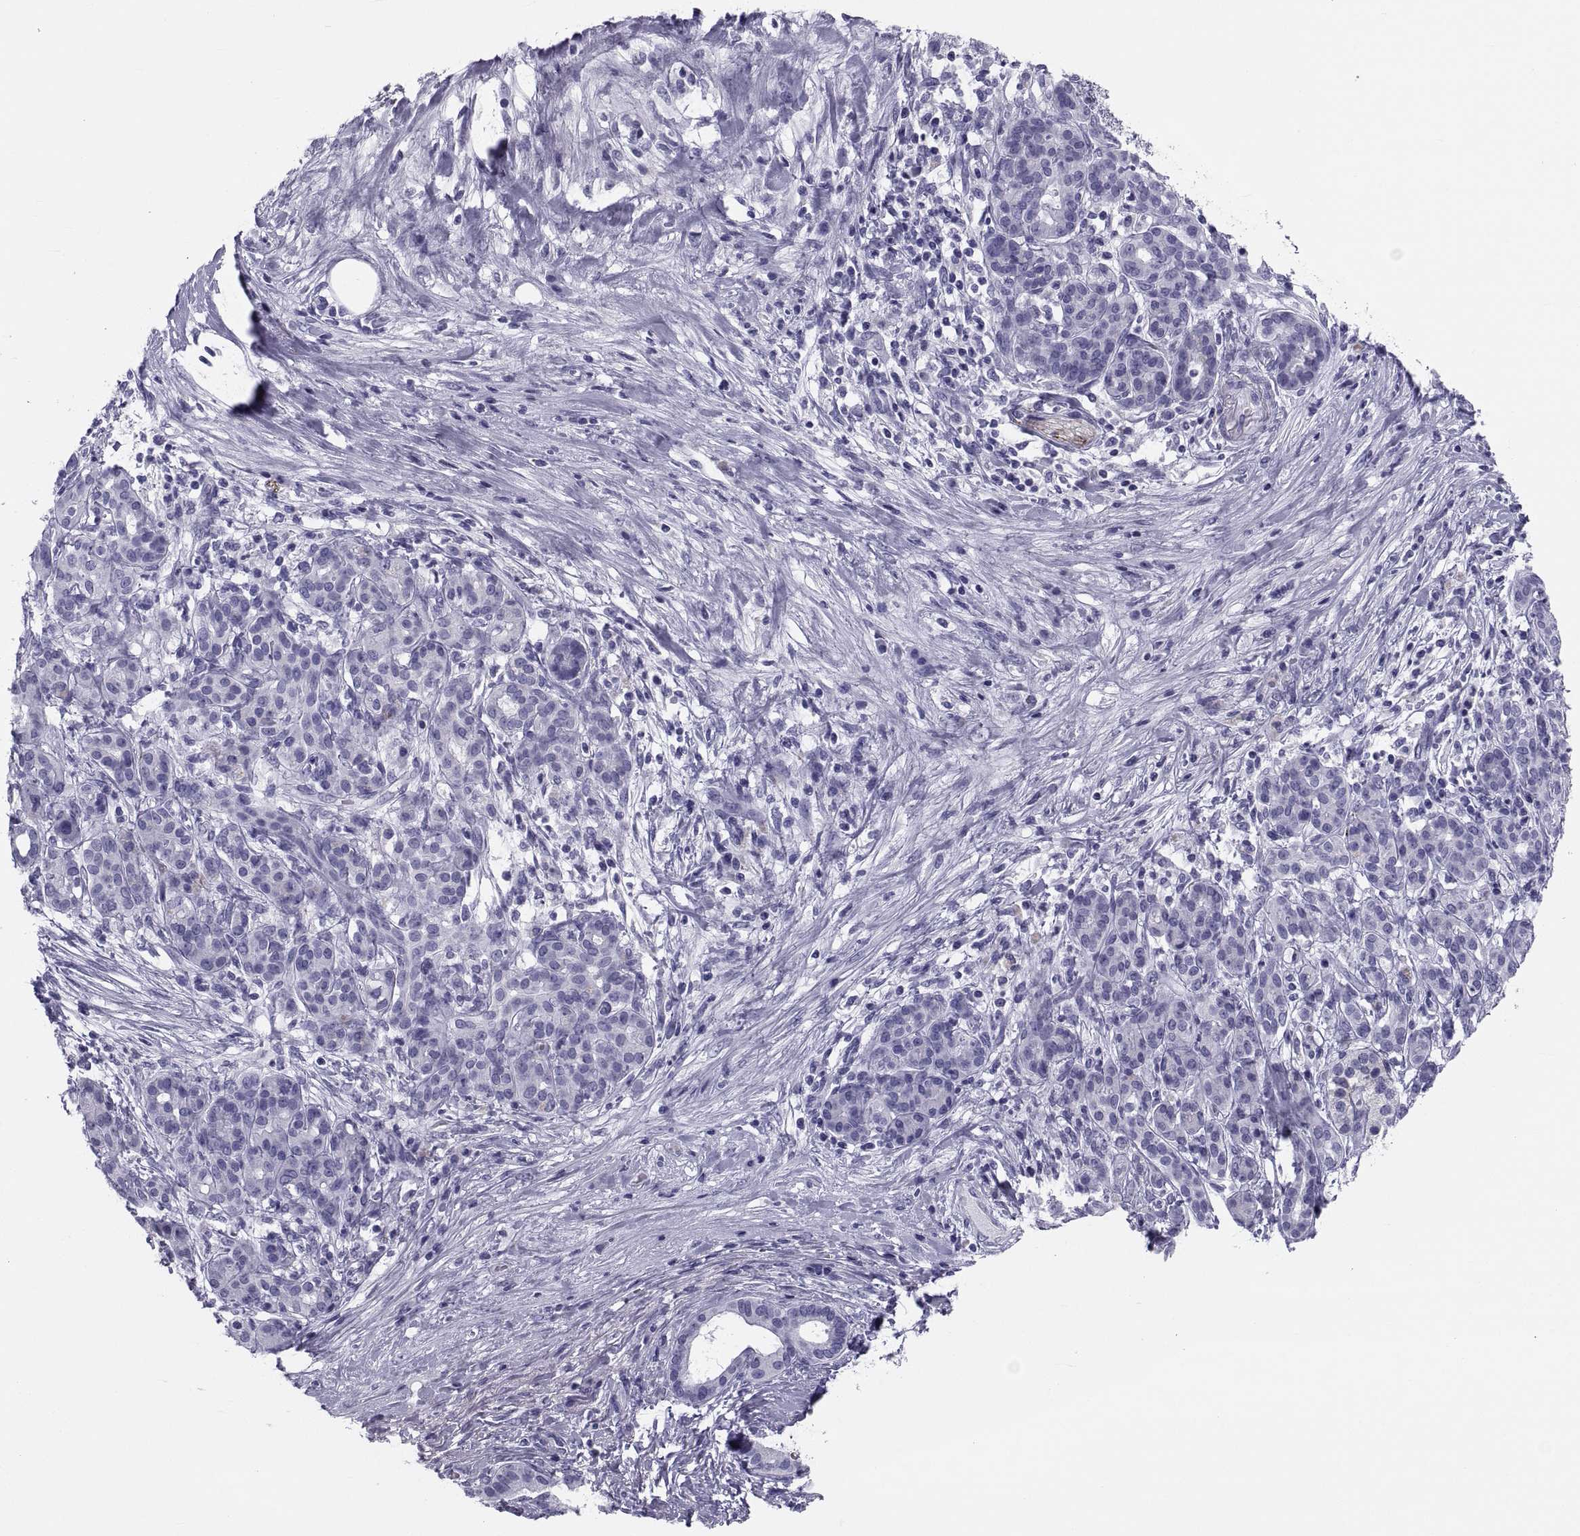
{"staining": {"intensity": "negative", "quantity": "none", "location": "none"}, "tissue": "pancreatic cancer", "cell_type": "Tumor cells", "image_type": "cancer", "snomed": [{"axis": "morphology", "description": "Adenocarcinoma, NOS"}, {"axis": "topography", "description": "Pancreas"}], "caption": "High magnification brightfield microscopy of pancreatic cancer (adenocarcinoma) stained with DAB (brown) and counterstained with hematoxylin (blue): tumor cells show no significant staining.", "gene": "DEFB129", "patient": {"sex": "male", "age": 44}}